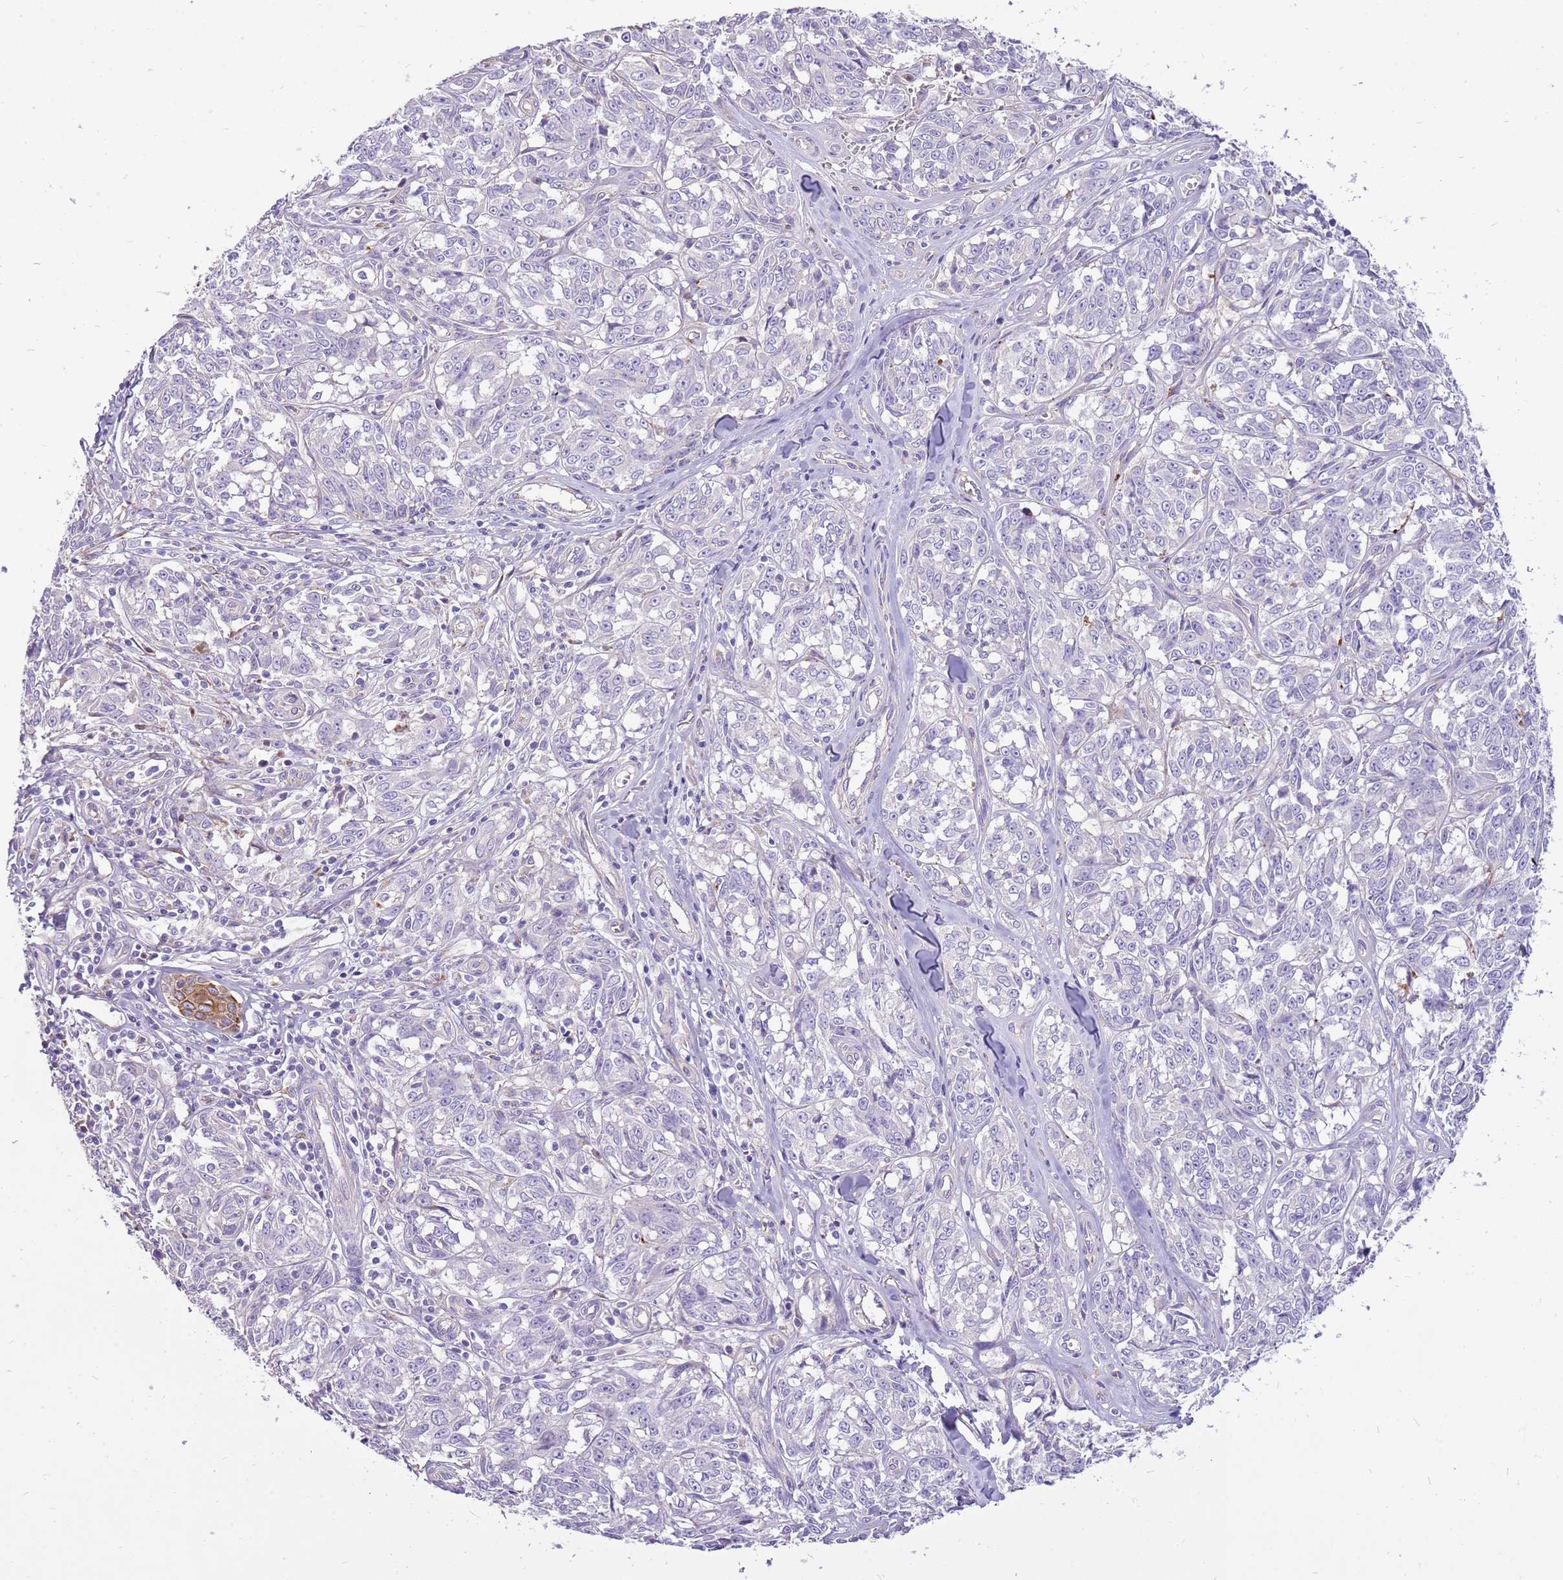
{"staining": {"intensity": "negative", "quantity": "none", "location": "none"}, "tissue": "melanoma", "cell_type": "Tumor cells", "image_type": "cancer", "snomed": [{"axis": "morphology", "description": "Normal tissue, NOS"}, {"axis": "morphology", "description": "Malignant melanoma, NOS"}, {"axis": "topography", "description": "Skin"}], "caption": "This is a photomicrograph of immunohistochemistry staining of malignant melanoma, which shows no expression in tumor cells.", "gene": "NTN4", "patient": {"sex": "female", "age": 64}}